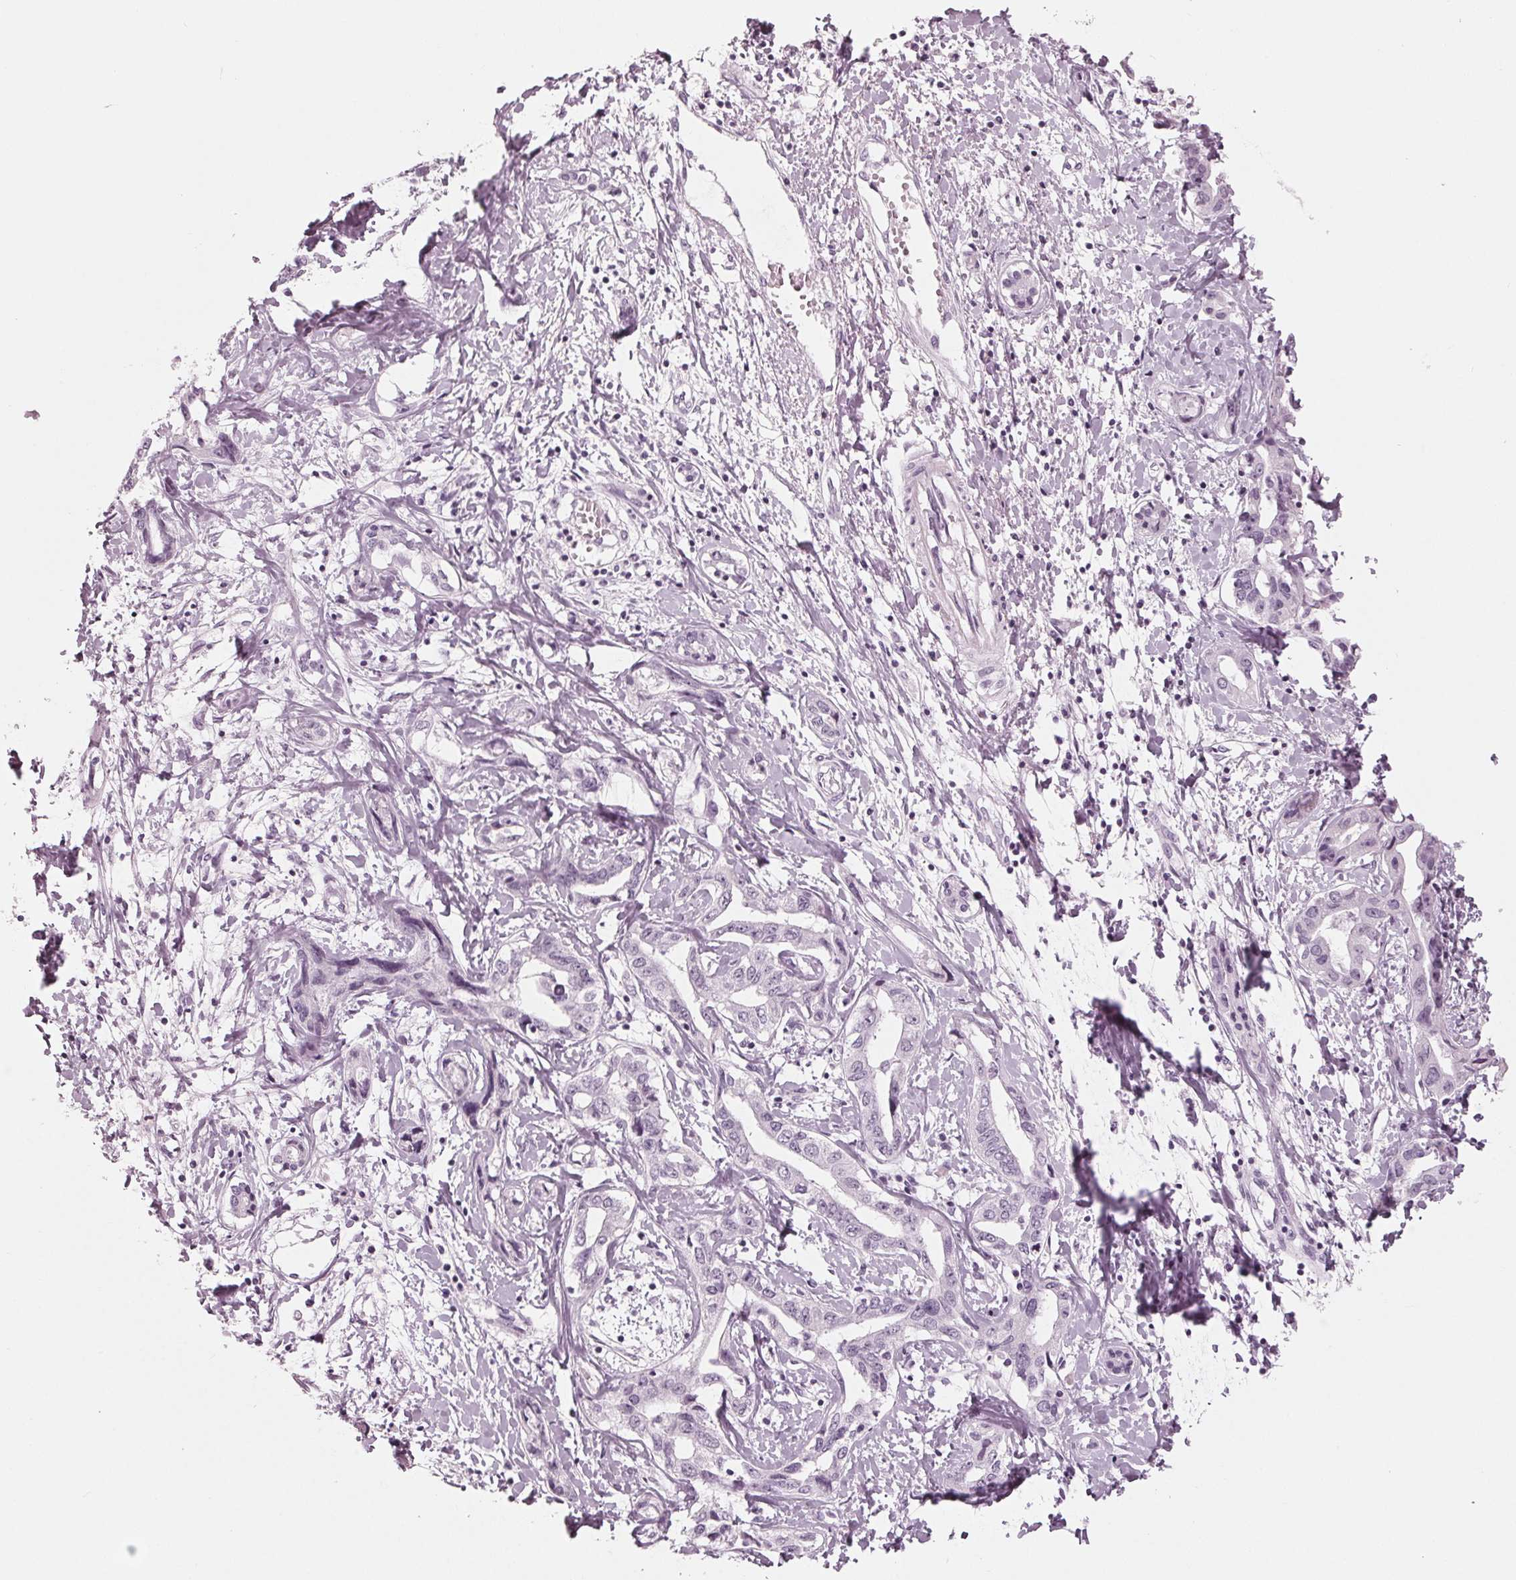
{"staining": {"intensity": "negative", "quantity": "none", "location": "none"}, "tissue": "liver cancer", "cell_type": "Tumor cells", "image_type": "cancer", "snomed": [{"axis": "morphology", "description": "Cholangiocarcinoma"}, {"axis": "topography", "description": "Liver"}], "caption": "Immunohistochemical staining of liver cholangiocarcinoma reveals no significant positivity in tumor cells.", "gene": "KRT28", "patient": {"sex": "male", "age": 59}}